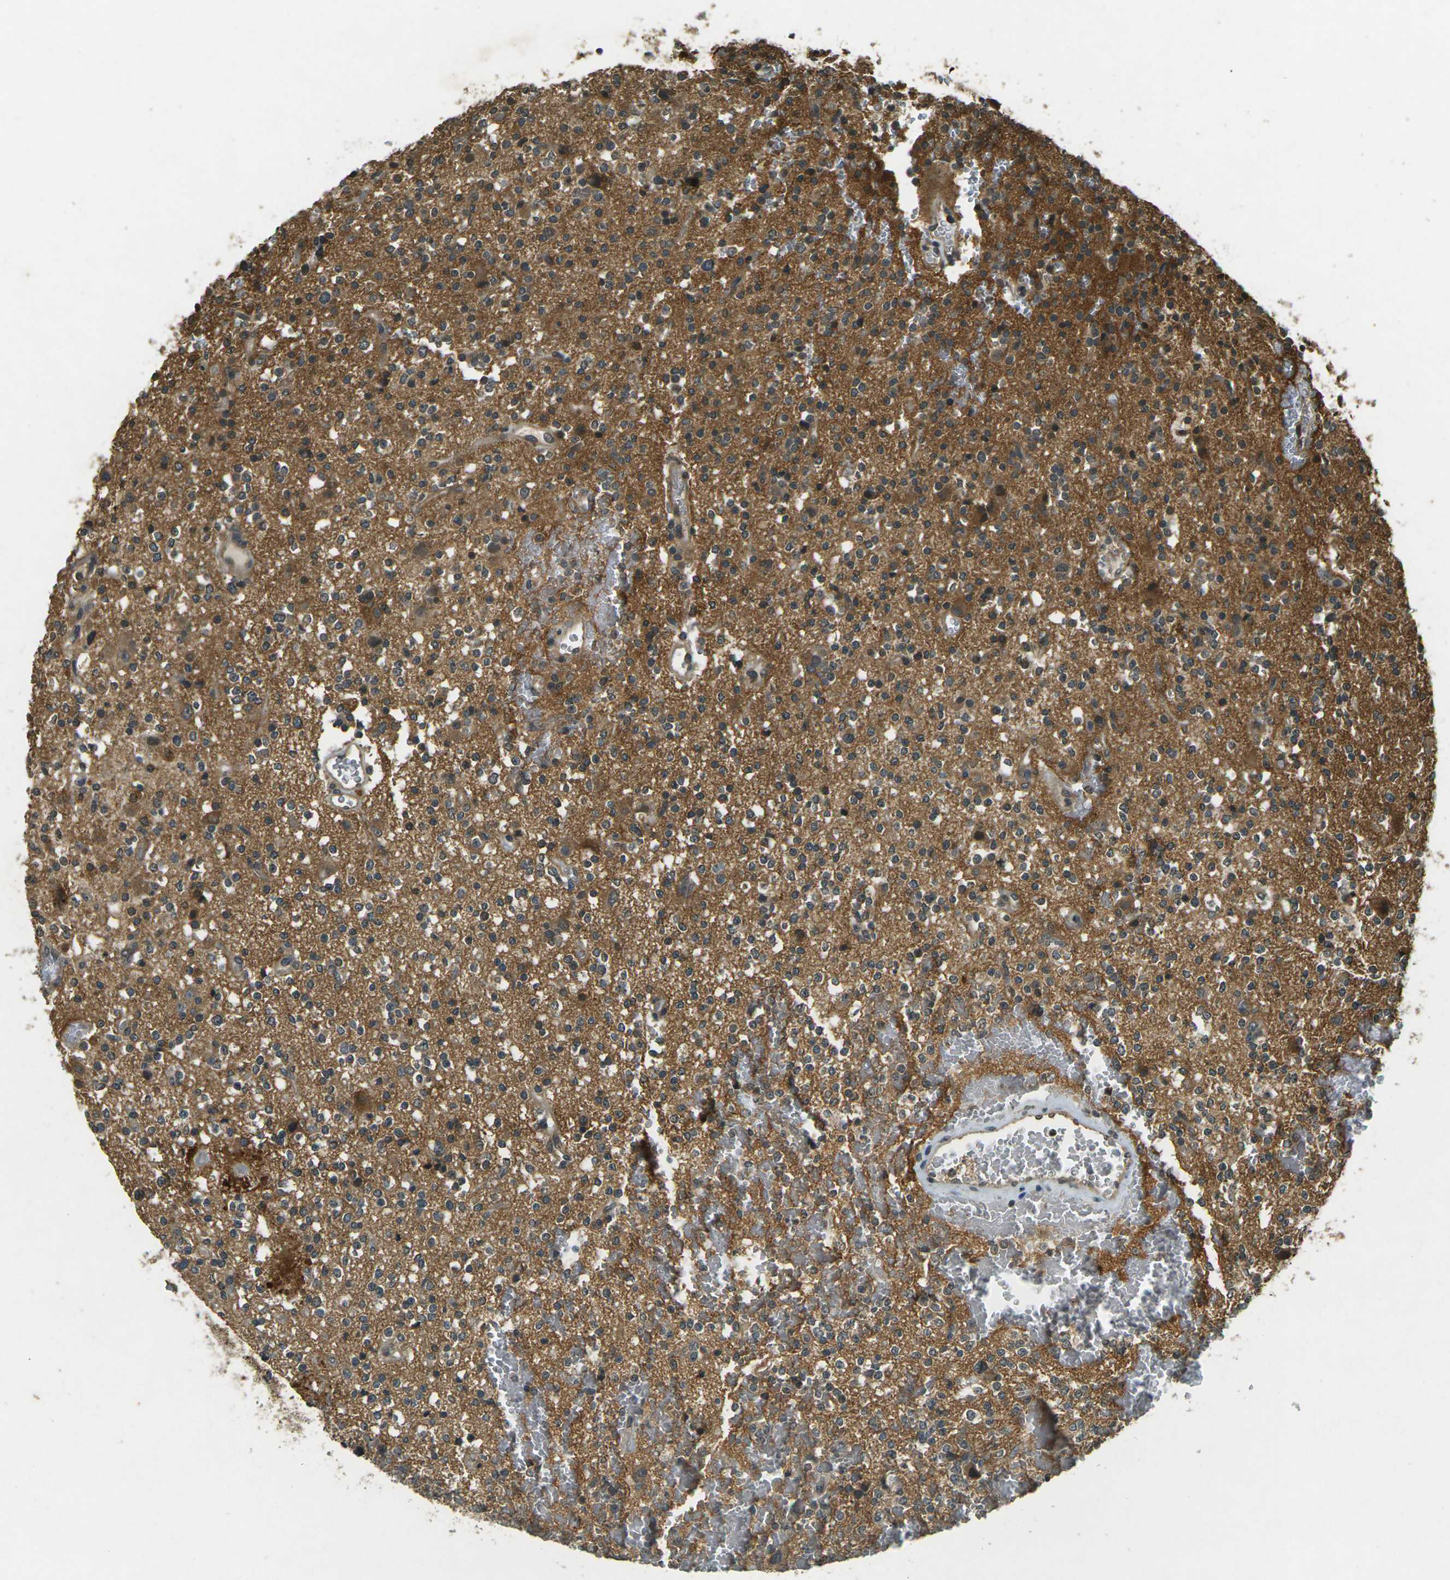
{"staining": {"intensity": "strong", "quantity": "<25%", "location": "cytoplasmic/membranous"}, "tissue": "glioma", "cell_type": "Tumor cells", "image_type": "cancer", "snomed": [{"axis": "morphology", "description": "Glioma, malignant, High grade"}, {"axis": "topography", "description": "Brain"}], "caption": "A brown stain highlights strong cytoplasmic/membranous positivity of a protein in malignant glioma (high-grade) tumor cells. Nuclei are stained in blue.", "gene": "PDE2A", "patient": {"sex": "male", "age": 47}}